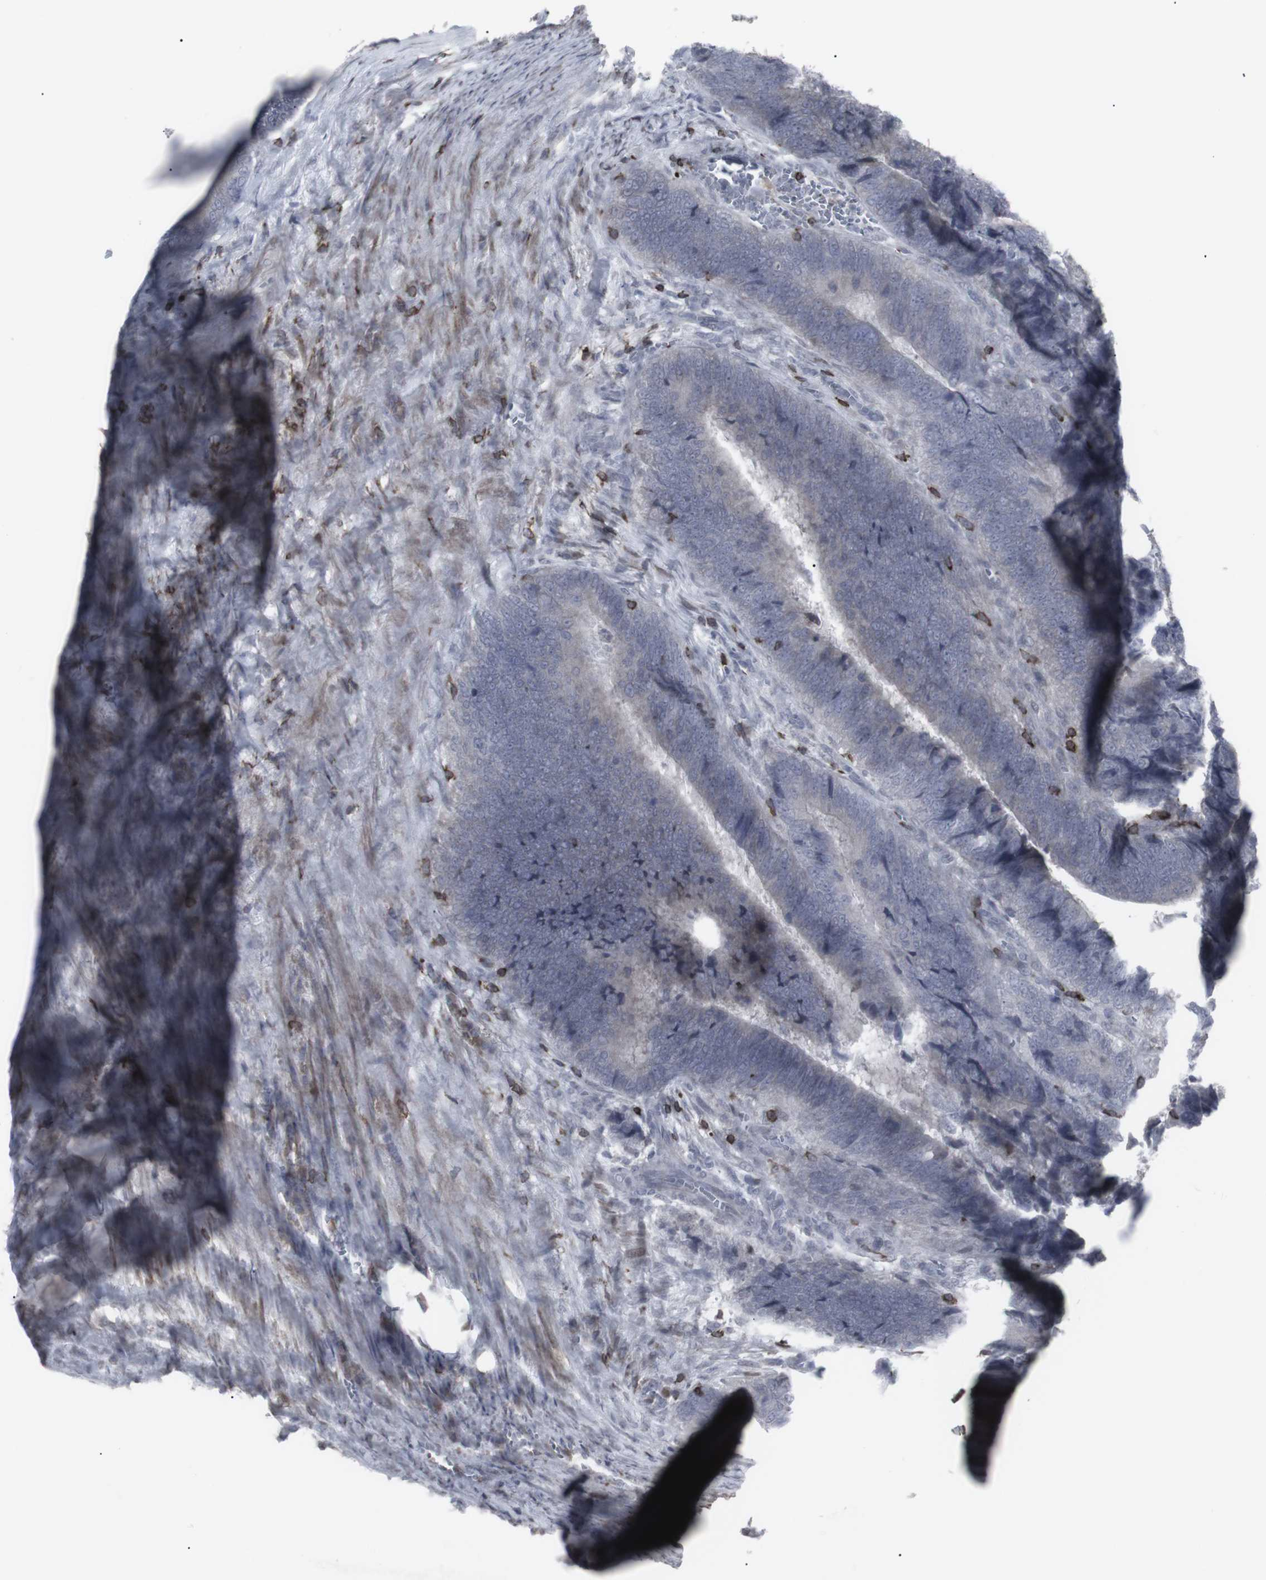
{"staining": {"intensity": "negative", "quantity": "none", "location": "none"}, "tissue": "colorectal cancer", "cell_type": "Tumor cells", "image_type": "cancer", "snomed": [{"axis": "morphology", "description": "Adenocarcinoma, NOS"}, {"axis": "topography", "description": "Colon"}], "caption": "A micrograph of human adenocarcinoma (colorectal) is negative for staining in tumor cells.", "gene": "APOBEC2", "patient": {"sex": "male", "age": 72}}